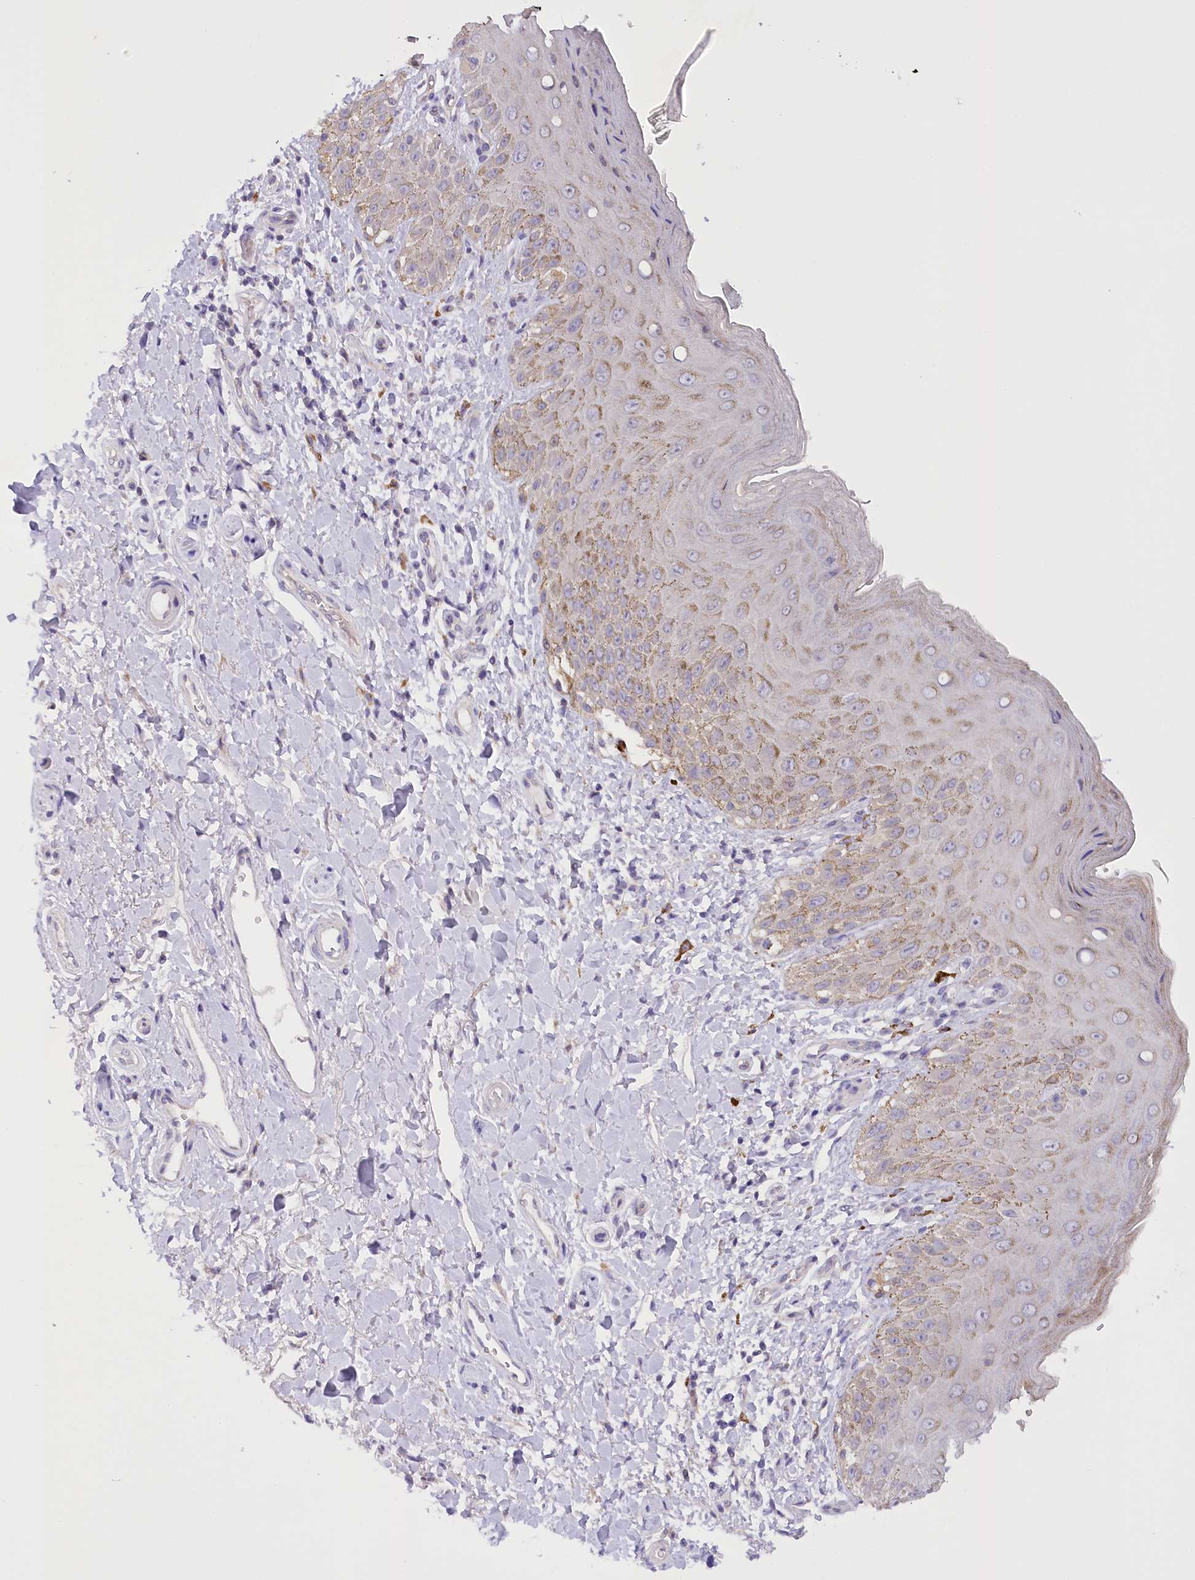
{"staining": {"intensity": "weak", "quantity": "25%-75%", "location": "cytoplasmic/membranous"}, "tissue": "skin", "cell_type": "Epidermal cells", "image_type": "normal", "snomed": [{"axis": "morphology", "description": "Normal tissue, NOS"}, {"axis": "topography", "description": "Anal"}], "caption": "DAB immunohistochemical staining of normal skin demonstrates weak cytoplasmic/membranous protein positivity in about 25%-75% of epidermal cells.", "gene": "DCUN1D1", "patient": {"sex": "male", "age": 44}}